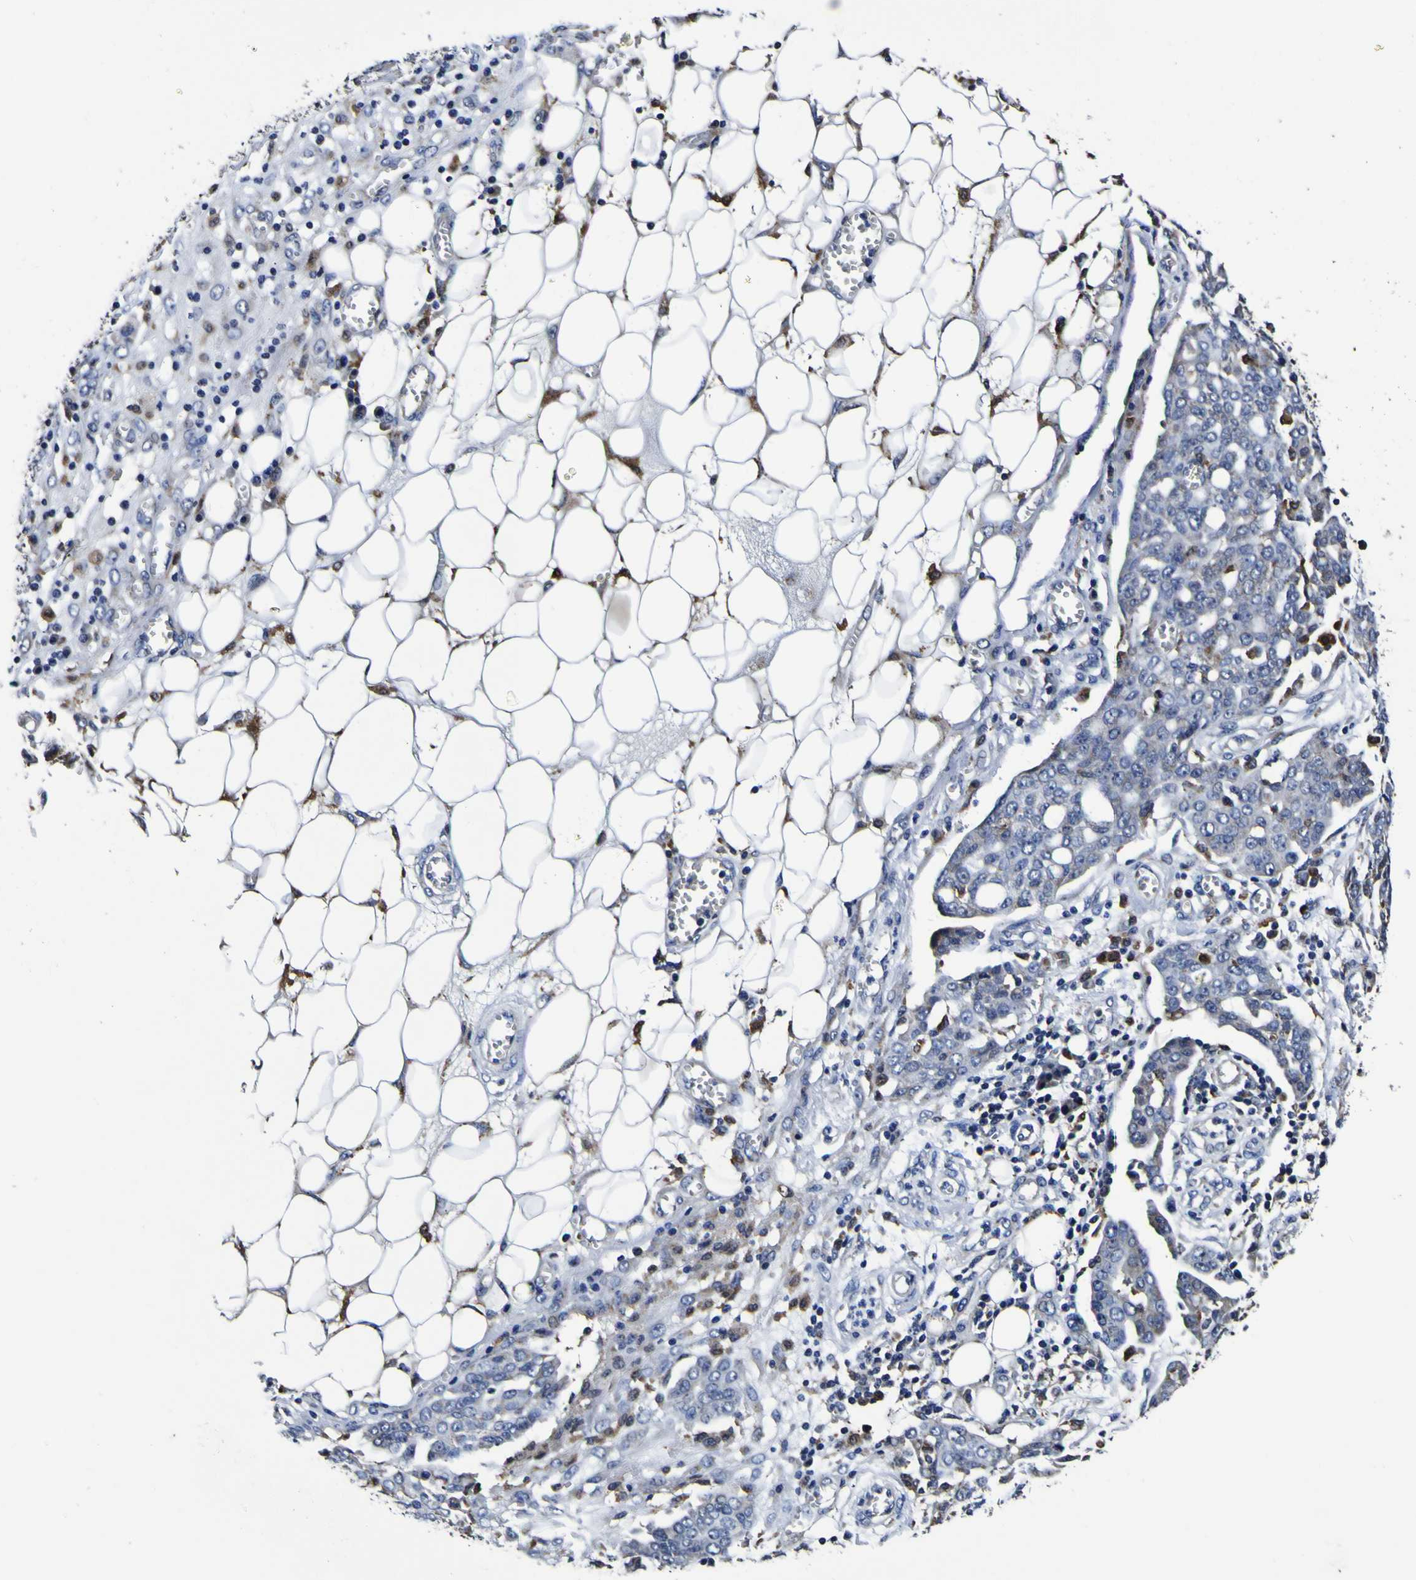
{"staining": {"intensity": "negative", "quantity": "none", "location": "none"}, "tissue": "ovarian cancer", "cell_type": "Tumor cells", "image_type": "cancer", "snomed": [{"axis": "morphology", "description": "Cystadenocarcinoma, serous, NOS"}, {"axis": "topography", "description": "Soft tissue"}, {"axis": "topography", "description": "Ovary"}], "caption": "Immunohistochemistry of human serous cystadenocarcinoma (ovarian) reveals no staining in tumor cells.", "gene": "GPX1", "patient": {"sex": "female", "age": 57}}